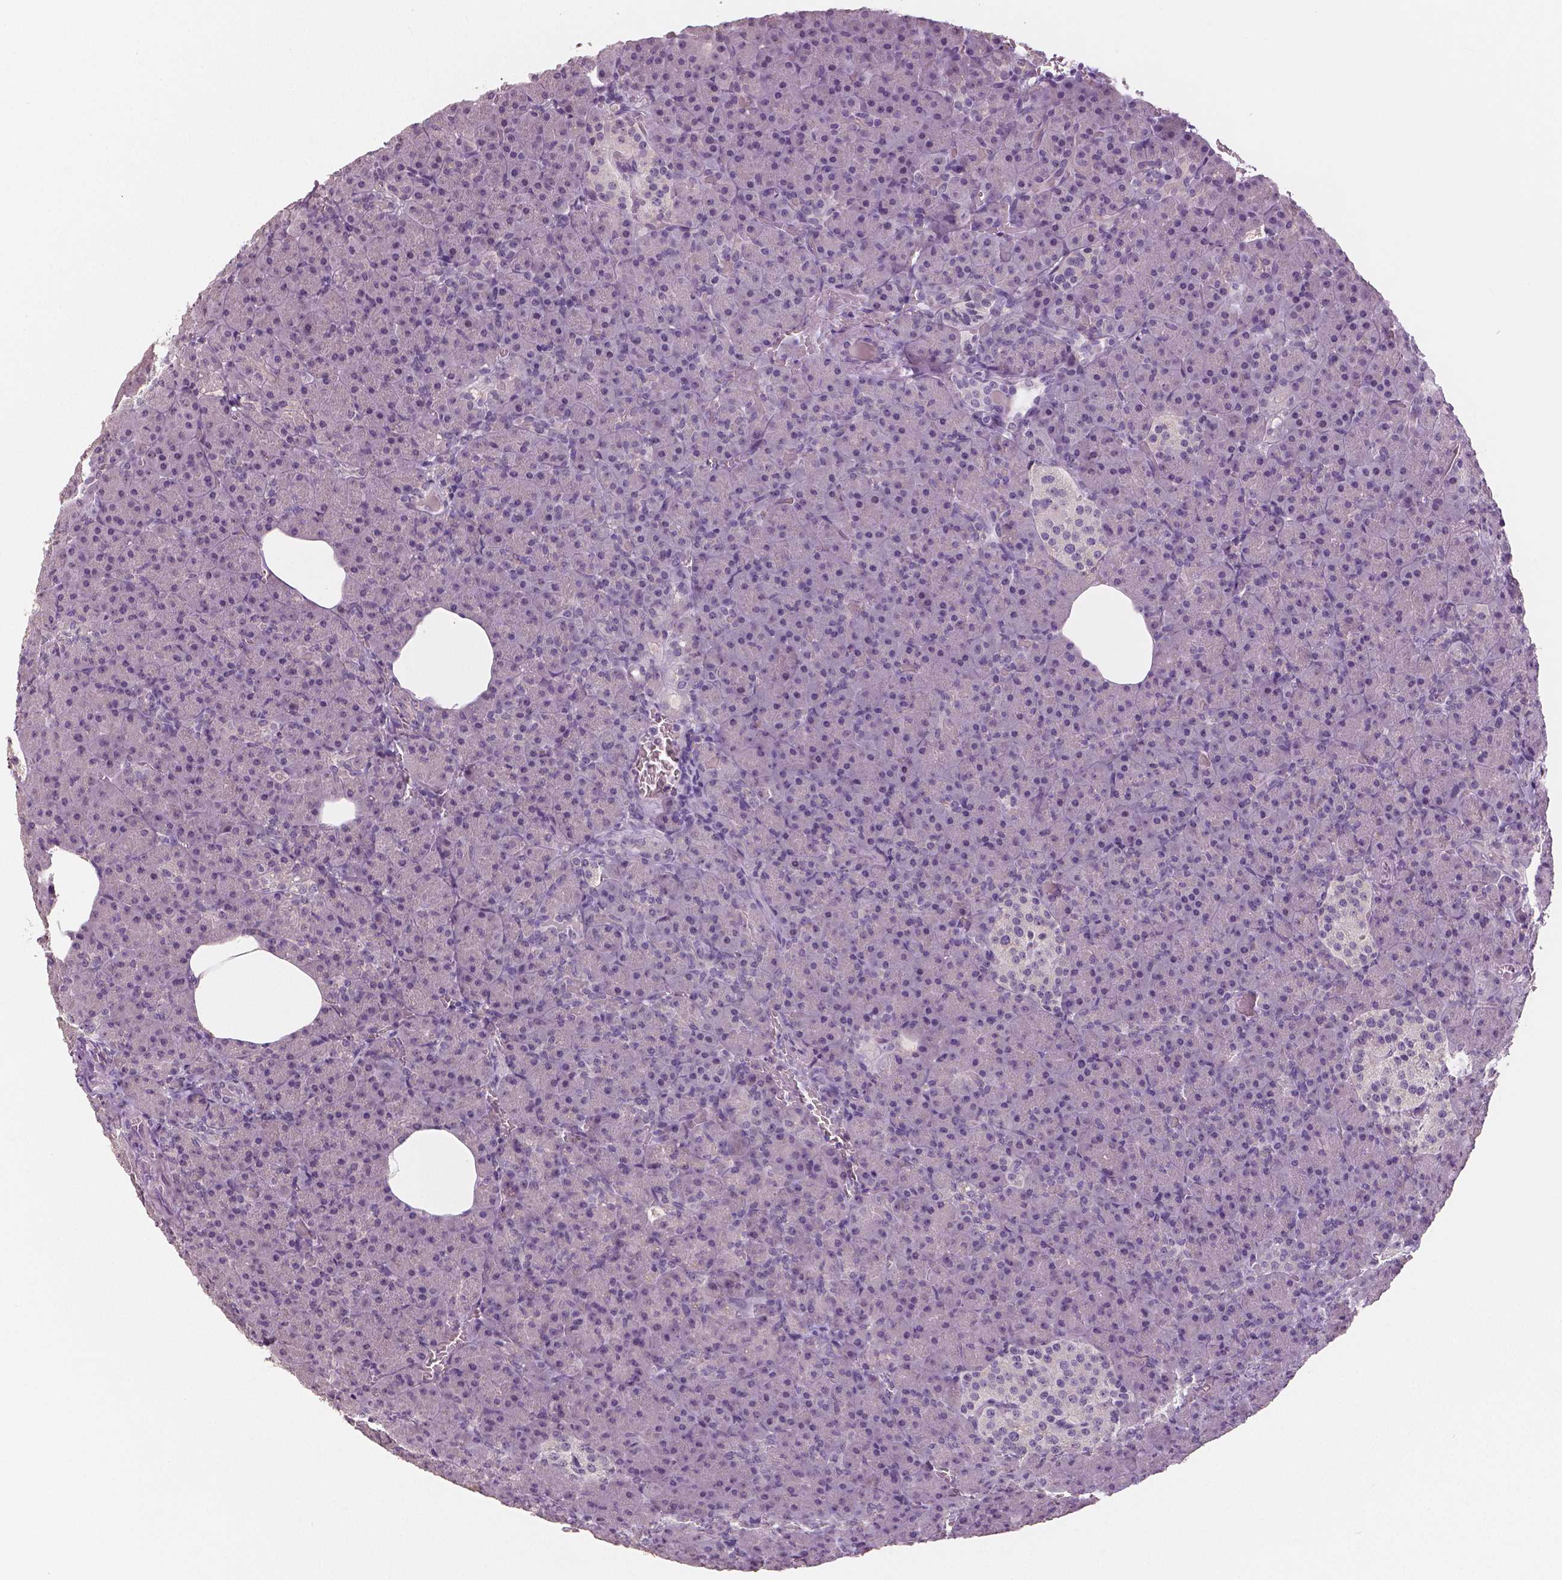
{"staining": {"intensity": "negative", "quantity": "none", "location": "none"}, "tissue": "pancreas", "cell_type": "Exocrine glandular cells", "image_type": "normal", "snomed": [{"axis": "morphology", "description": "Normal tissue, NOS"}, {"axis": "topography", "description": "Pancreas"}], "caption": "Protein analysis of benign pancreas reveals no significant staining in exocrine glandular cells.", "gene": "NECAB1", "patient": {"sex": "female", "age": 74}}